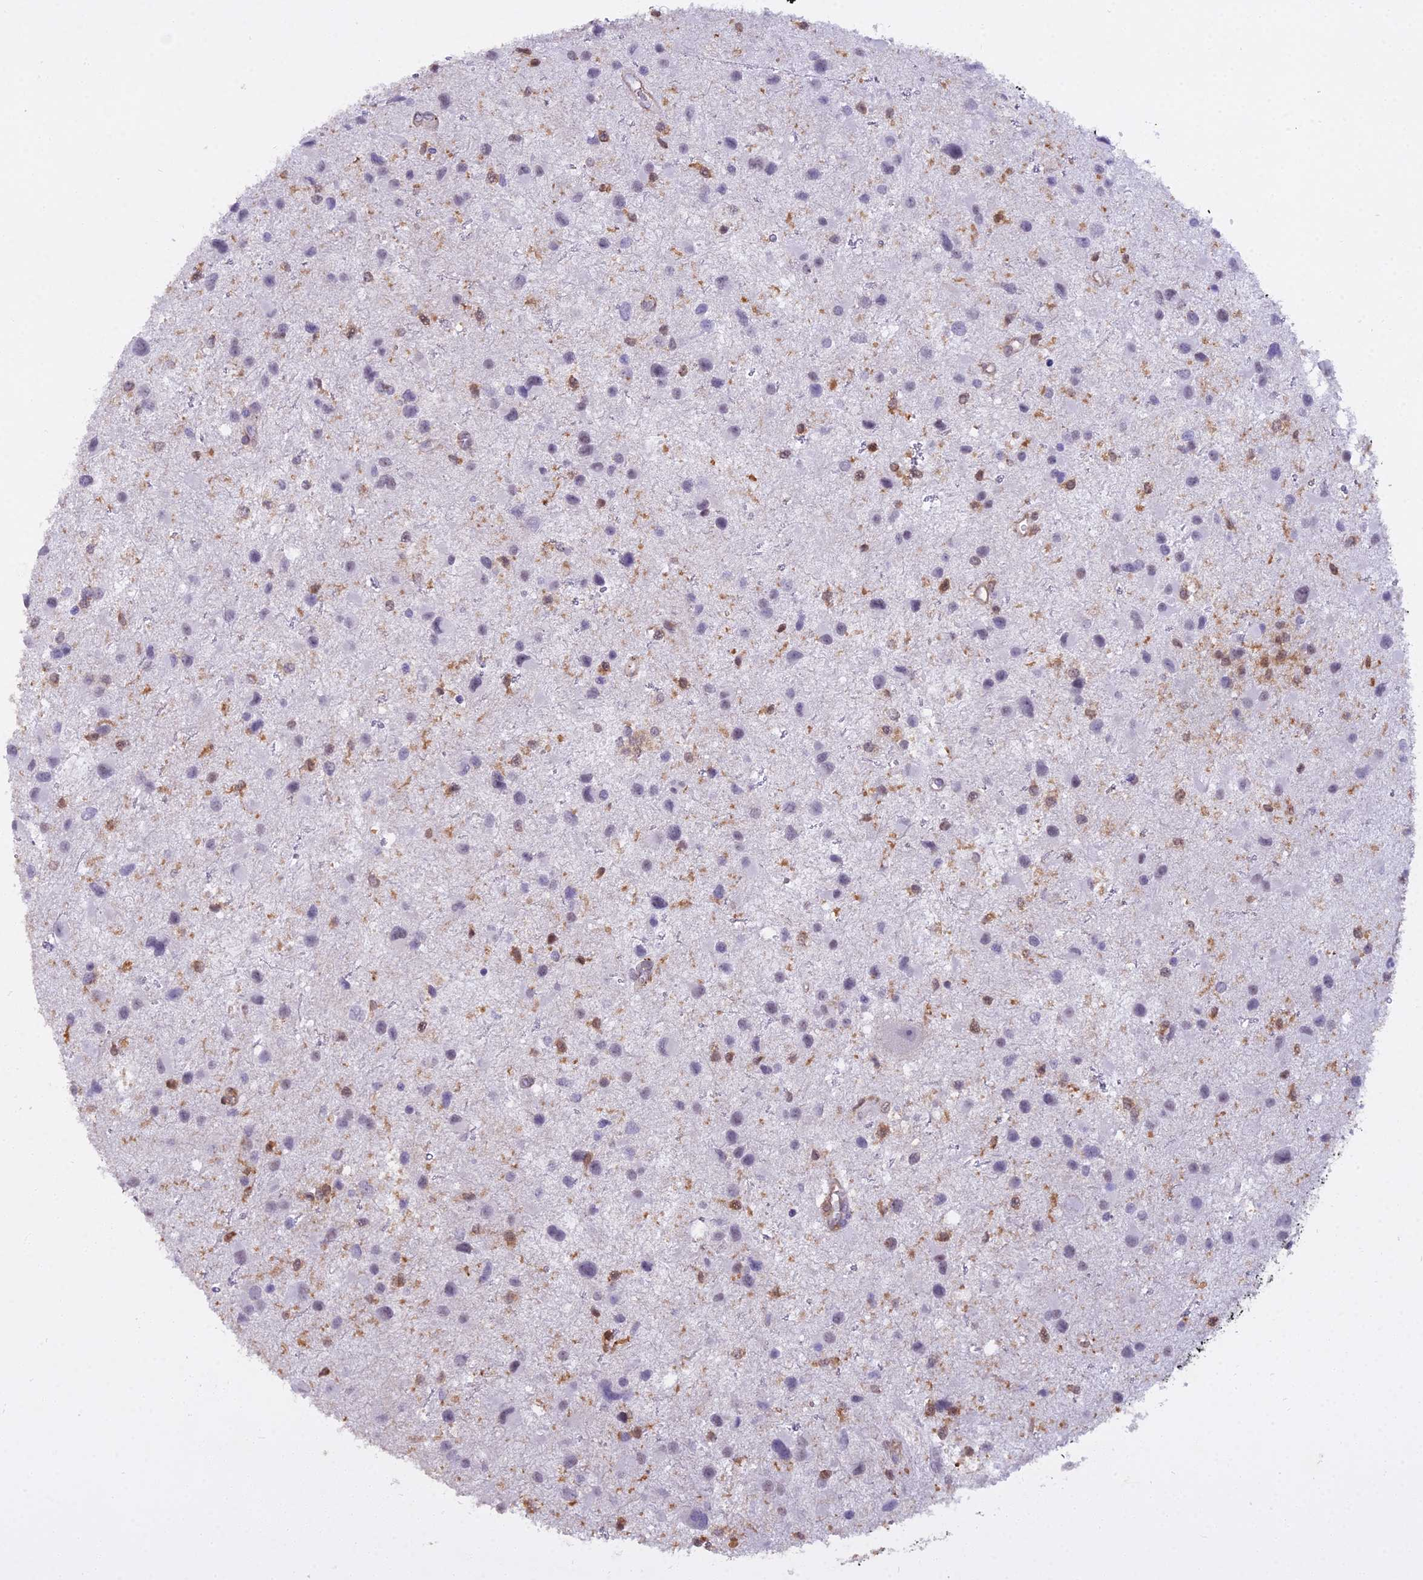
{"staining": {"intensity": "moderate", "quantity": "<25%", "location": "nuclear"}, "tissue": "glioma", "cell_type": "Tumor cells", "image_type": "cancer", "snomed": [{"axis": "morphology", "description": "Glioma, malignant, Low grade"}, {"axis": "topography", "description": "Brain"}], "caption": "Immunohistochemistry (IHC) of human malignant glioma (low-grade) shows low levels of moderate nuclear positivity in approximately <25% of tumor cells.", "gene": "BLNK", "patient": {"sex": "female", "age": 32}}